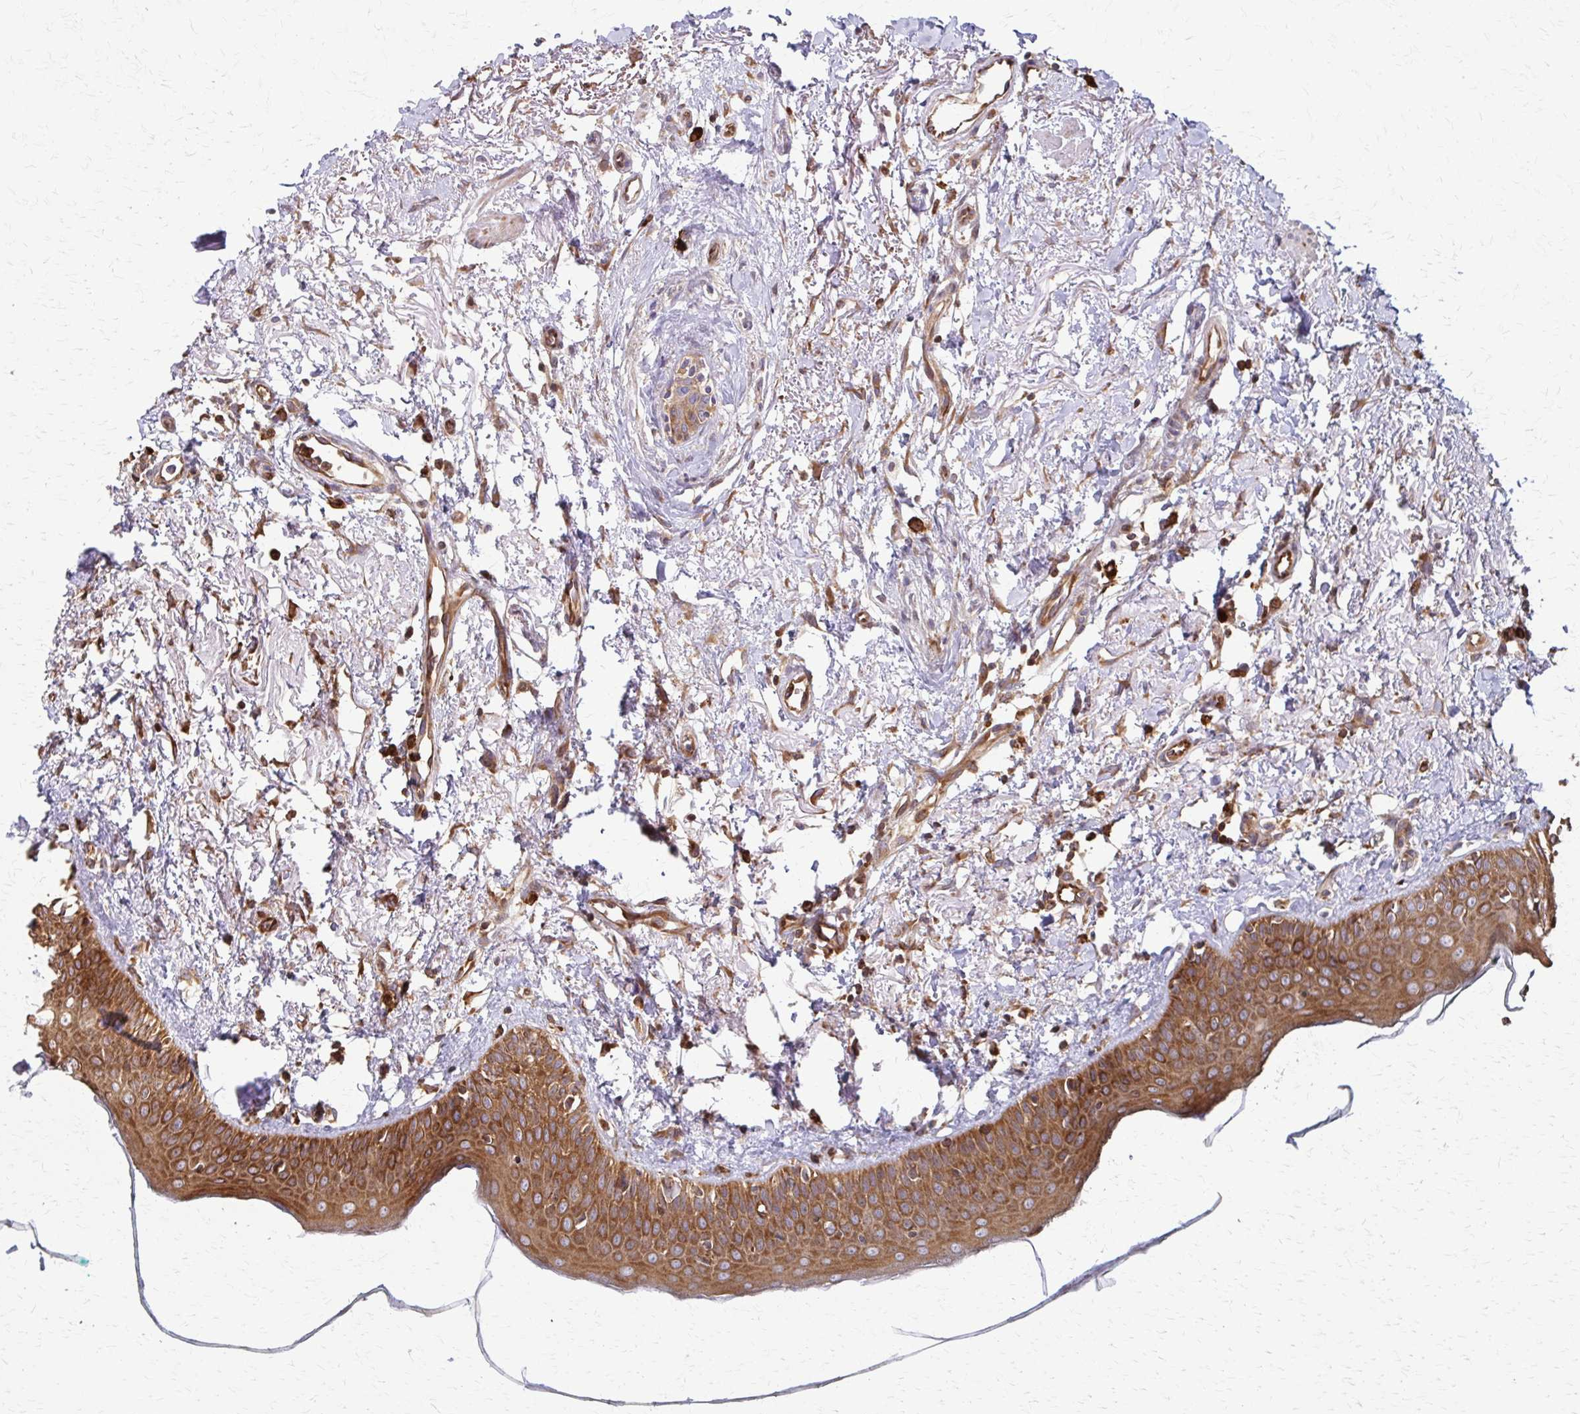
{"staining": {"intensity": "moderate", "quantity": ">75%", "location": "cytoplasmic/membranous"}, "tissue": "oral mucosa", "cell_type": "Squamous epithelial cells", "image_type": "normal", "snomed": [{"axis": "morphology", "description": "Normal tissue, NOS"}, {"axis": "topography", "description": "Oral tissue"}], "caption": "Immunohistochemistry staining of benign oral mucosa, which demonstrates medium levels of moderate cytoplasmic/membranous positivity in about >75% of squamous epithelial cells indicating moderate cytoplasmic/membranous protein positivity. The staining was performed using DAB (3,3'-diaminobenzidine) (brown) for protein detection and nuclei were counterstained in hematoxylin (blue).", "gene": "EEF2", "patient": {"sex": "female", "age": 70}}